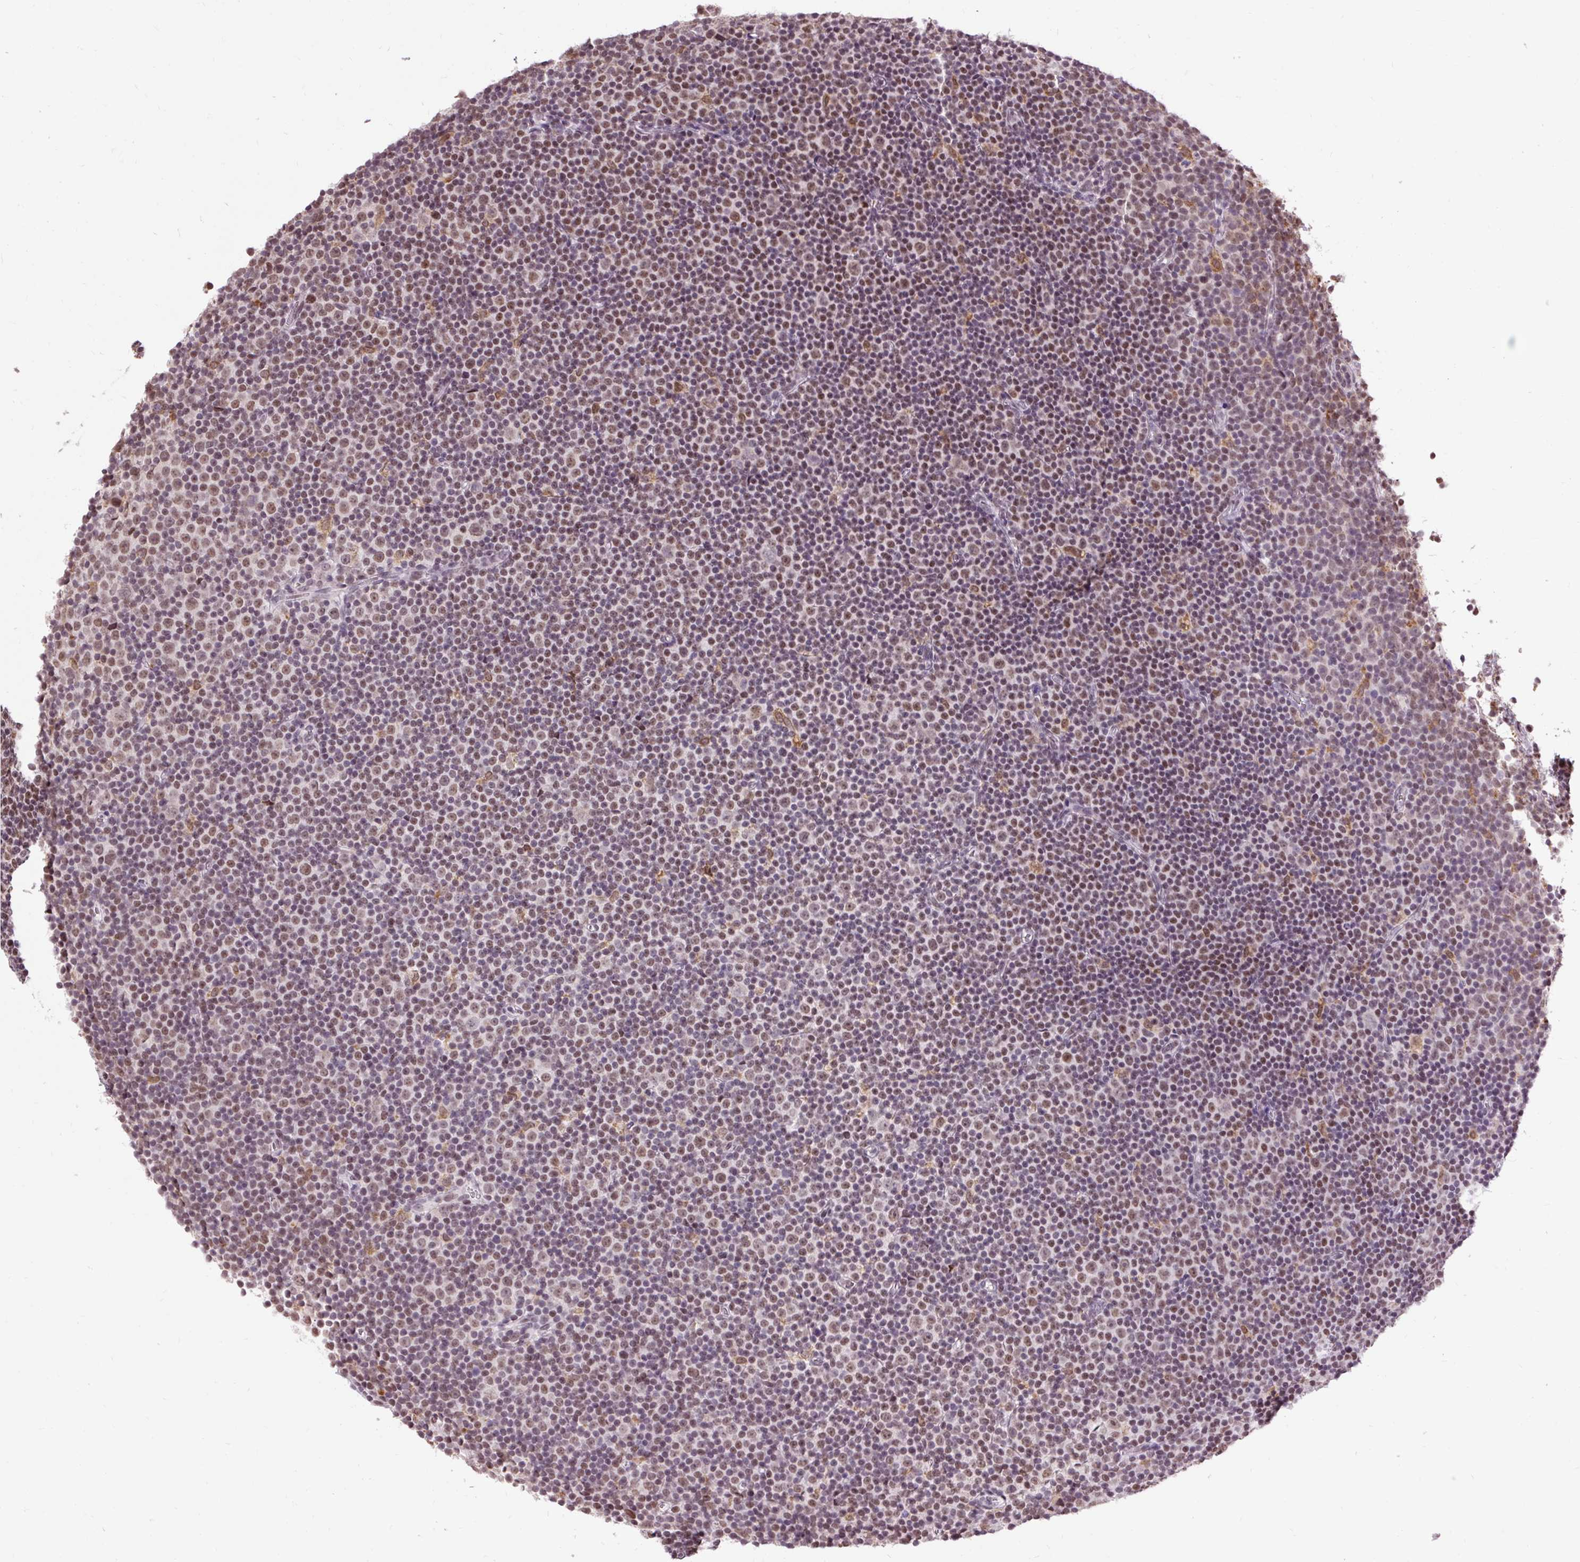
{"staining": {"intensity": "moderate", "quantity": "25%-75%", "location": "nuclear"}, "tissue": "lymphoma", "cell_type": "Tumor cells", "image_type": "cancer", "snomed": [{"axis": "morphology", "description": "Malignant lymphoma, non-Hodgkin's type, Low grade"}, {"axis": "topography", "description": "Lymph node"}], "caption": "Human low-grade malignant lymphoma, non-Hodgkin's type stained with a brown dye shows moderate nuclear positive expression in about 25%-75% of tumor cells.", "gene": "ZNF672", "patient": {"sex": "female", "age": 67}}